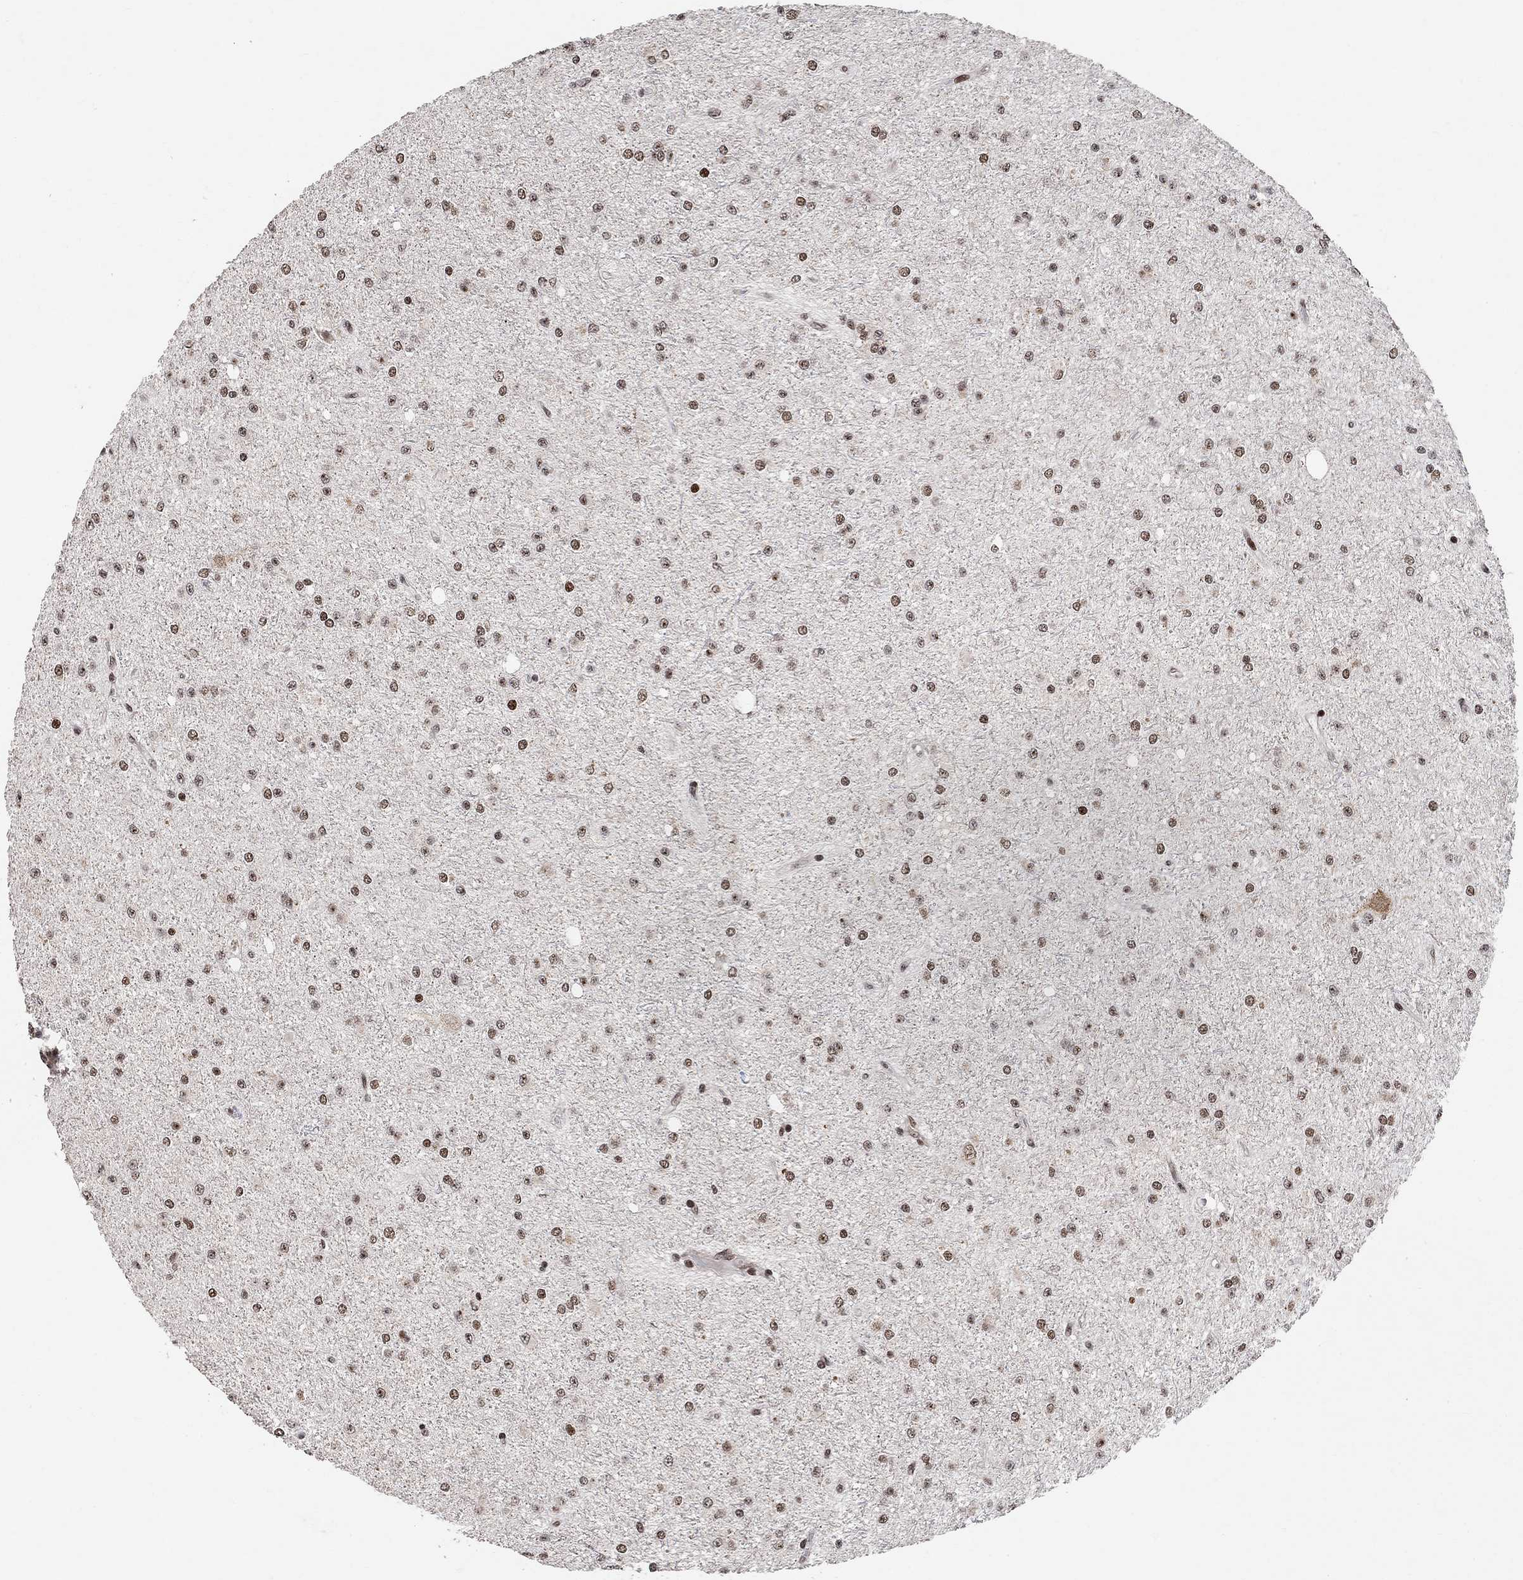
{"staining": {"intensity": "strong", "quantity": ">75%", "location": "nuclear"}, "tissue": "glioma", "cell_type": "Tumor cells", "image_type": "cancer", "snomed": [{"axis": "morphology", "description": "Glioma, malignant, Low grade"}, {"axis": "topography", "description": "Brain"}], "caption": "Strong nuclear staining for a protein is appreciated in approximately >75% of tumor cells of glioma using immunohistochemistry (IHC).", "gene": "E4F1", "patient": {"sex": "male", "age": 27}}